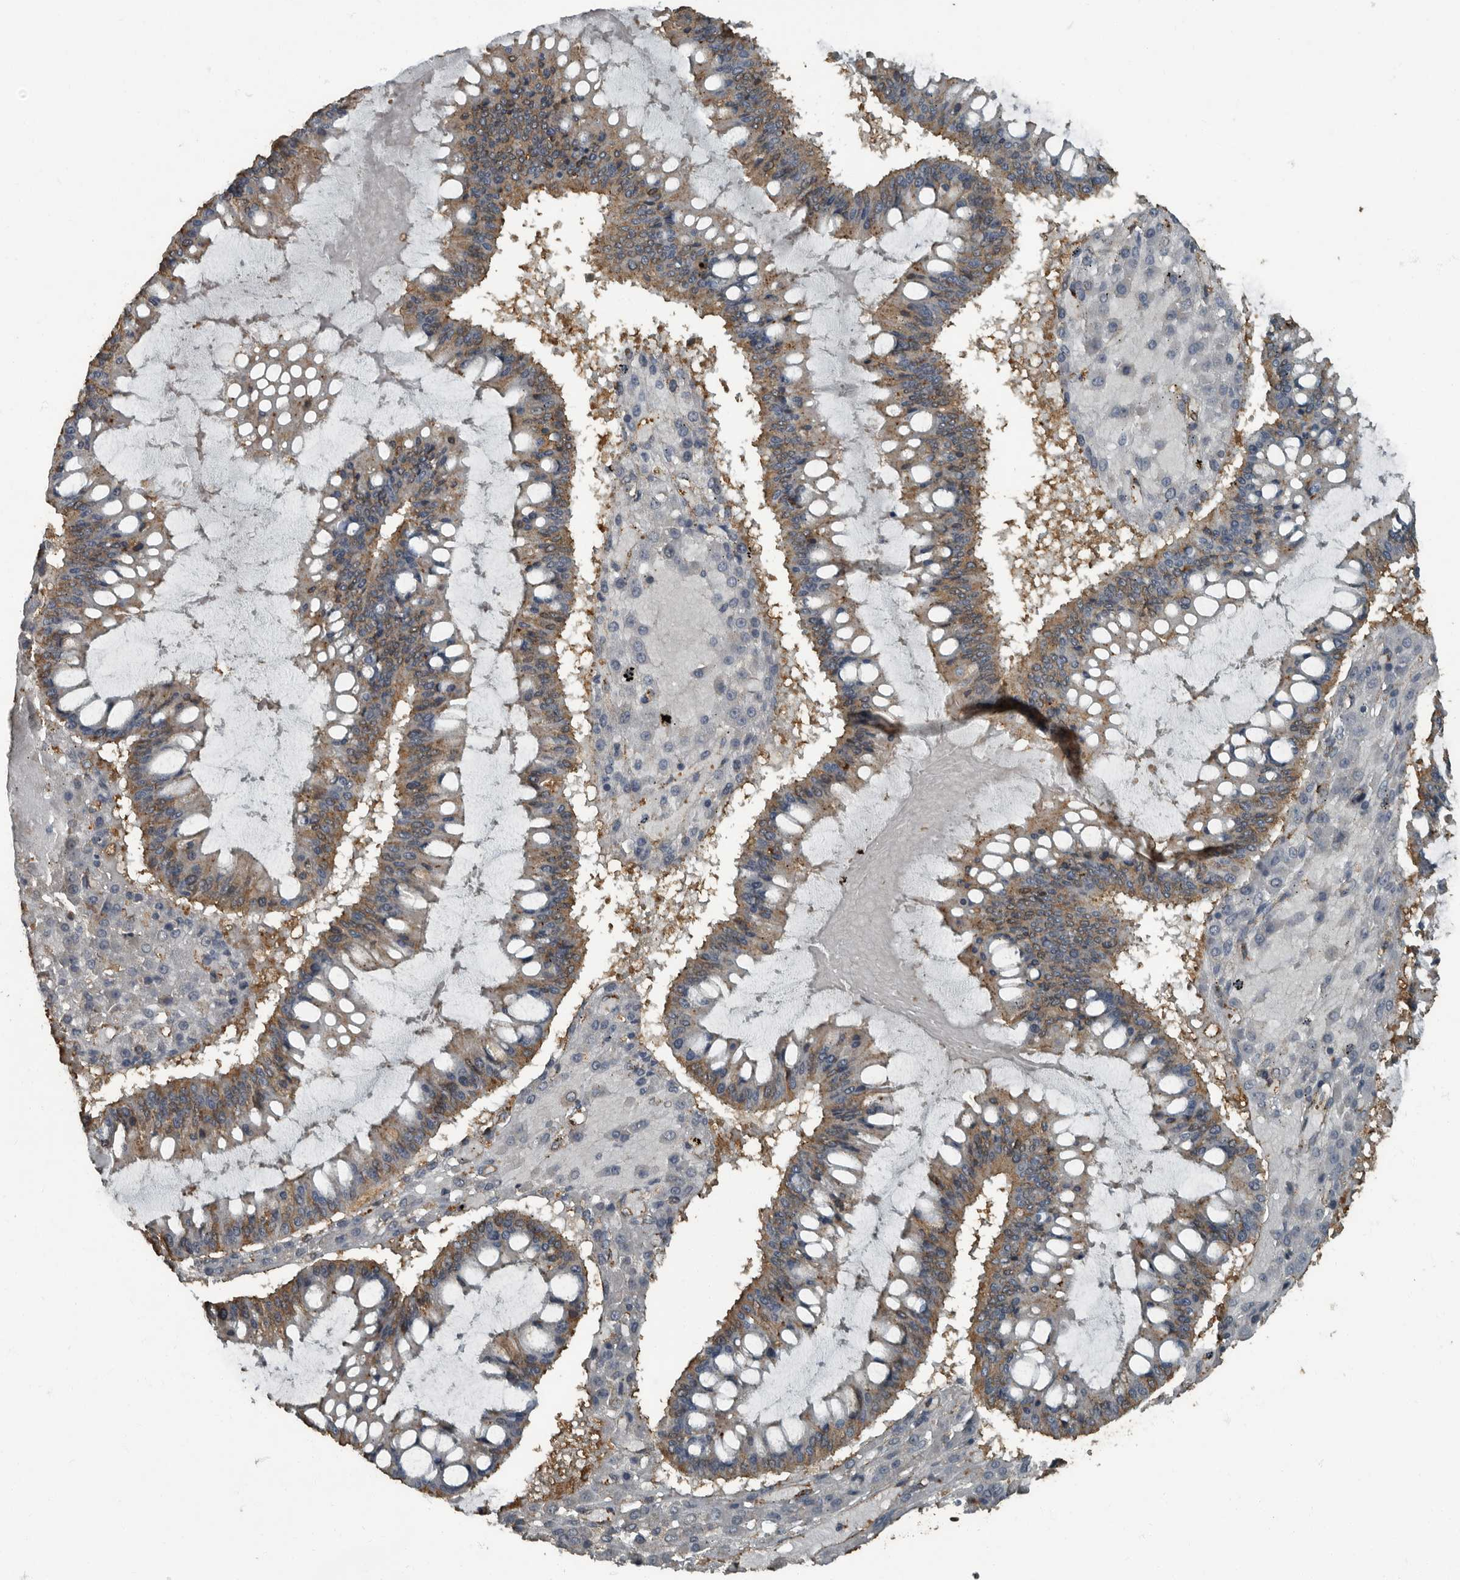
{"staining": {"intensity": "moderate", "quantity": ">75%", "location": "cytoplasmic/membranous"}, "tissue": "ovarian cancer", "cell_type": "Tumor cells", "image_type": "cancer", "snomed": [{"axis": "morphology", "description": "Cystadenocarcinoma, mucinous, NOS"}, {"axis": "topography", "description": "Ovary"}], "caption": "Brown immunohistochemical staining in ovarian cancer shows moderate cytoplasmic/membranous staining in about >75% of tumor cells.", "gene": "IL15RA", "patient": {"sex": "female", "age": 73}}